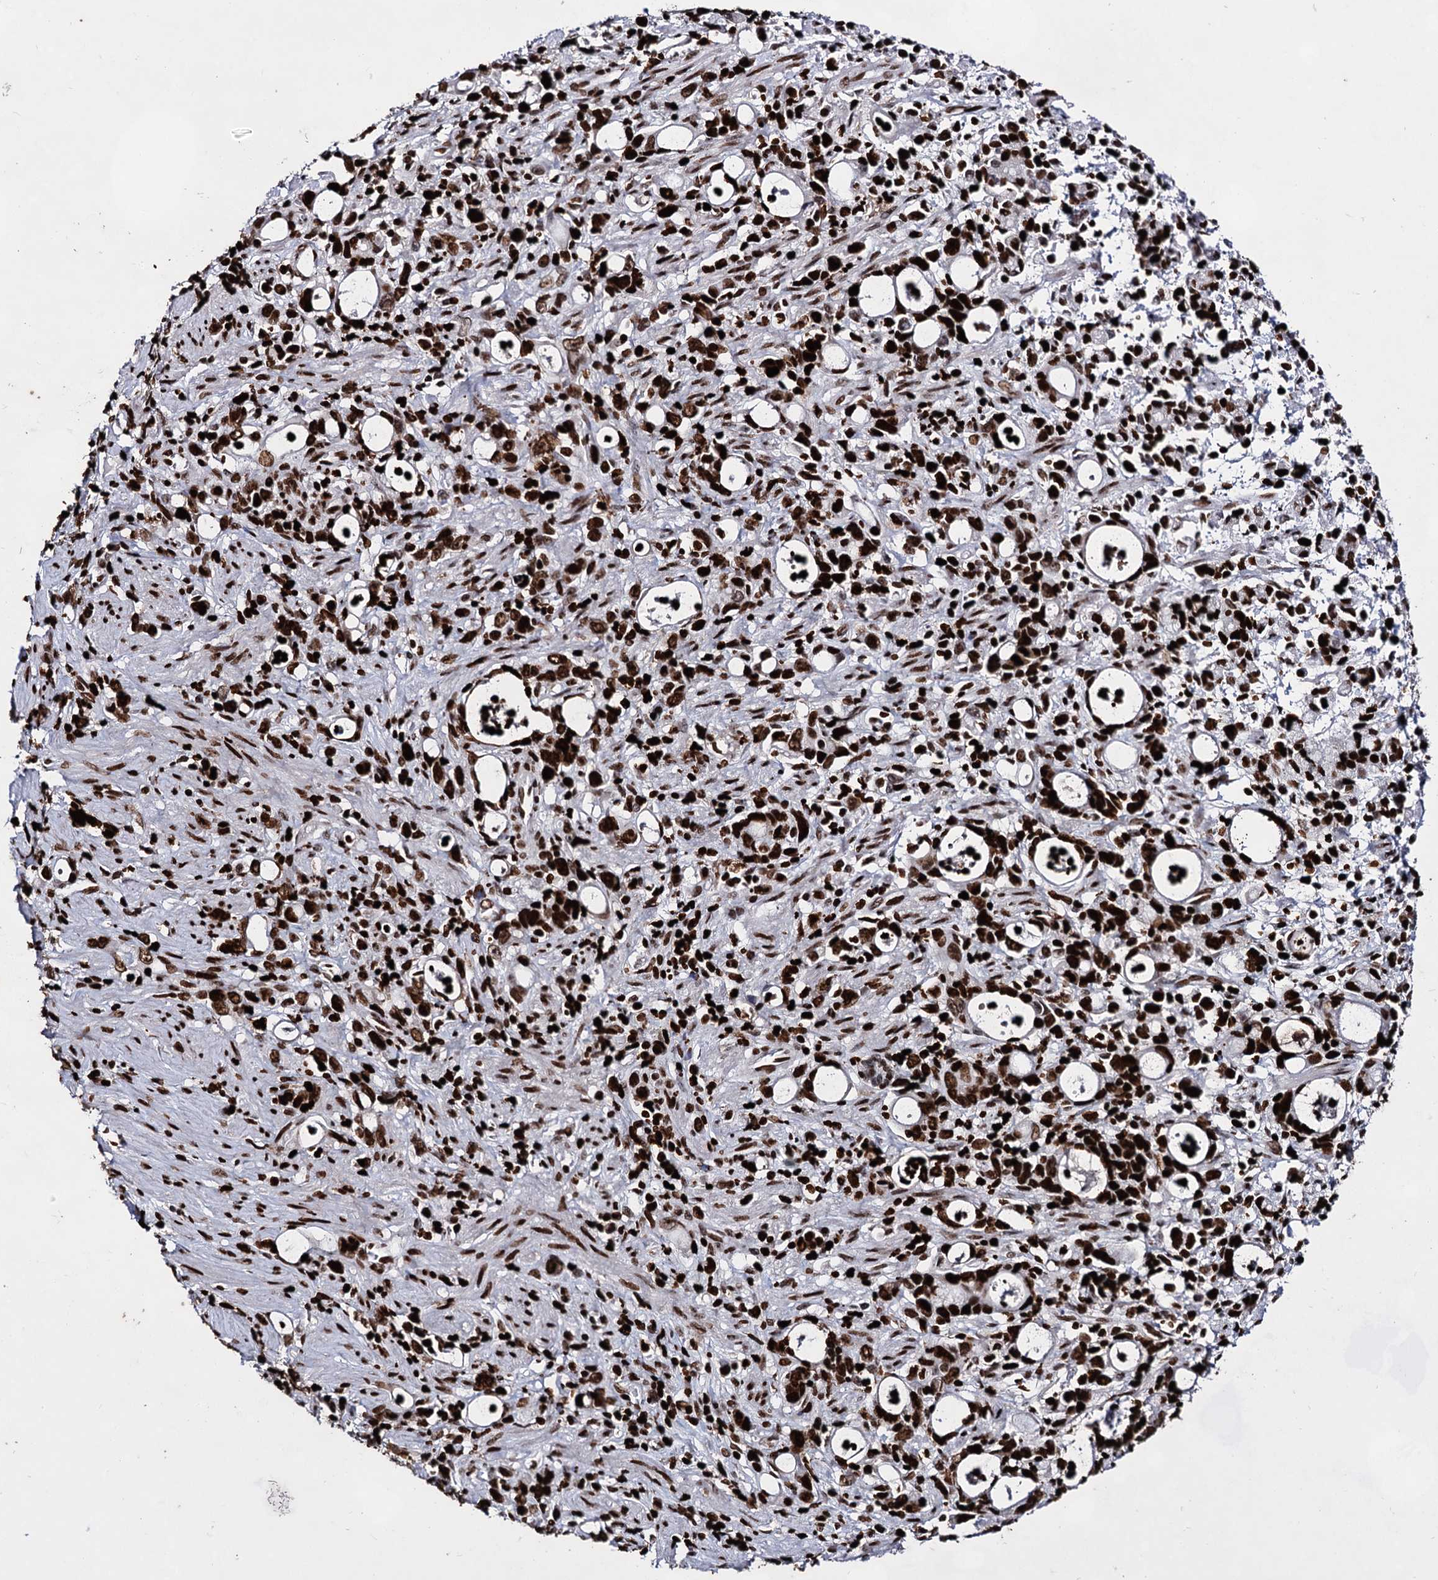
{"staining": {"intensity": "strong", "quantity": ">75%", "location": "nuclear"}, "tissue": "stomach cancer", "cell_type": "Tumor cells", "image_type": "cancer", "snomed": [{"axis": "morphology", "description": "Adenocarcinoma, NOS"}, {"axis": "topography", "description": "Stomach, lower"}], "caption": "Protein staining of stomach cancer (adenocarcinoma) tissue displays strong nuclear staining in approximately >75% of tumor cells. (Brightfield microscopy of DAB IHC at high magnification).", "gene": "HMGB2", "patient": {"sex": "female", "age": 43}}